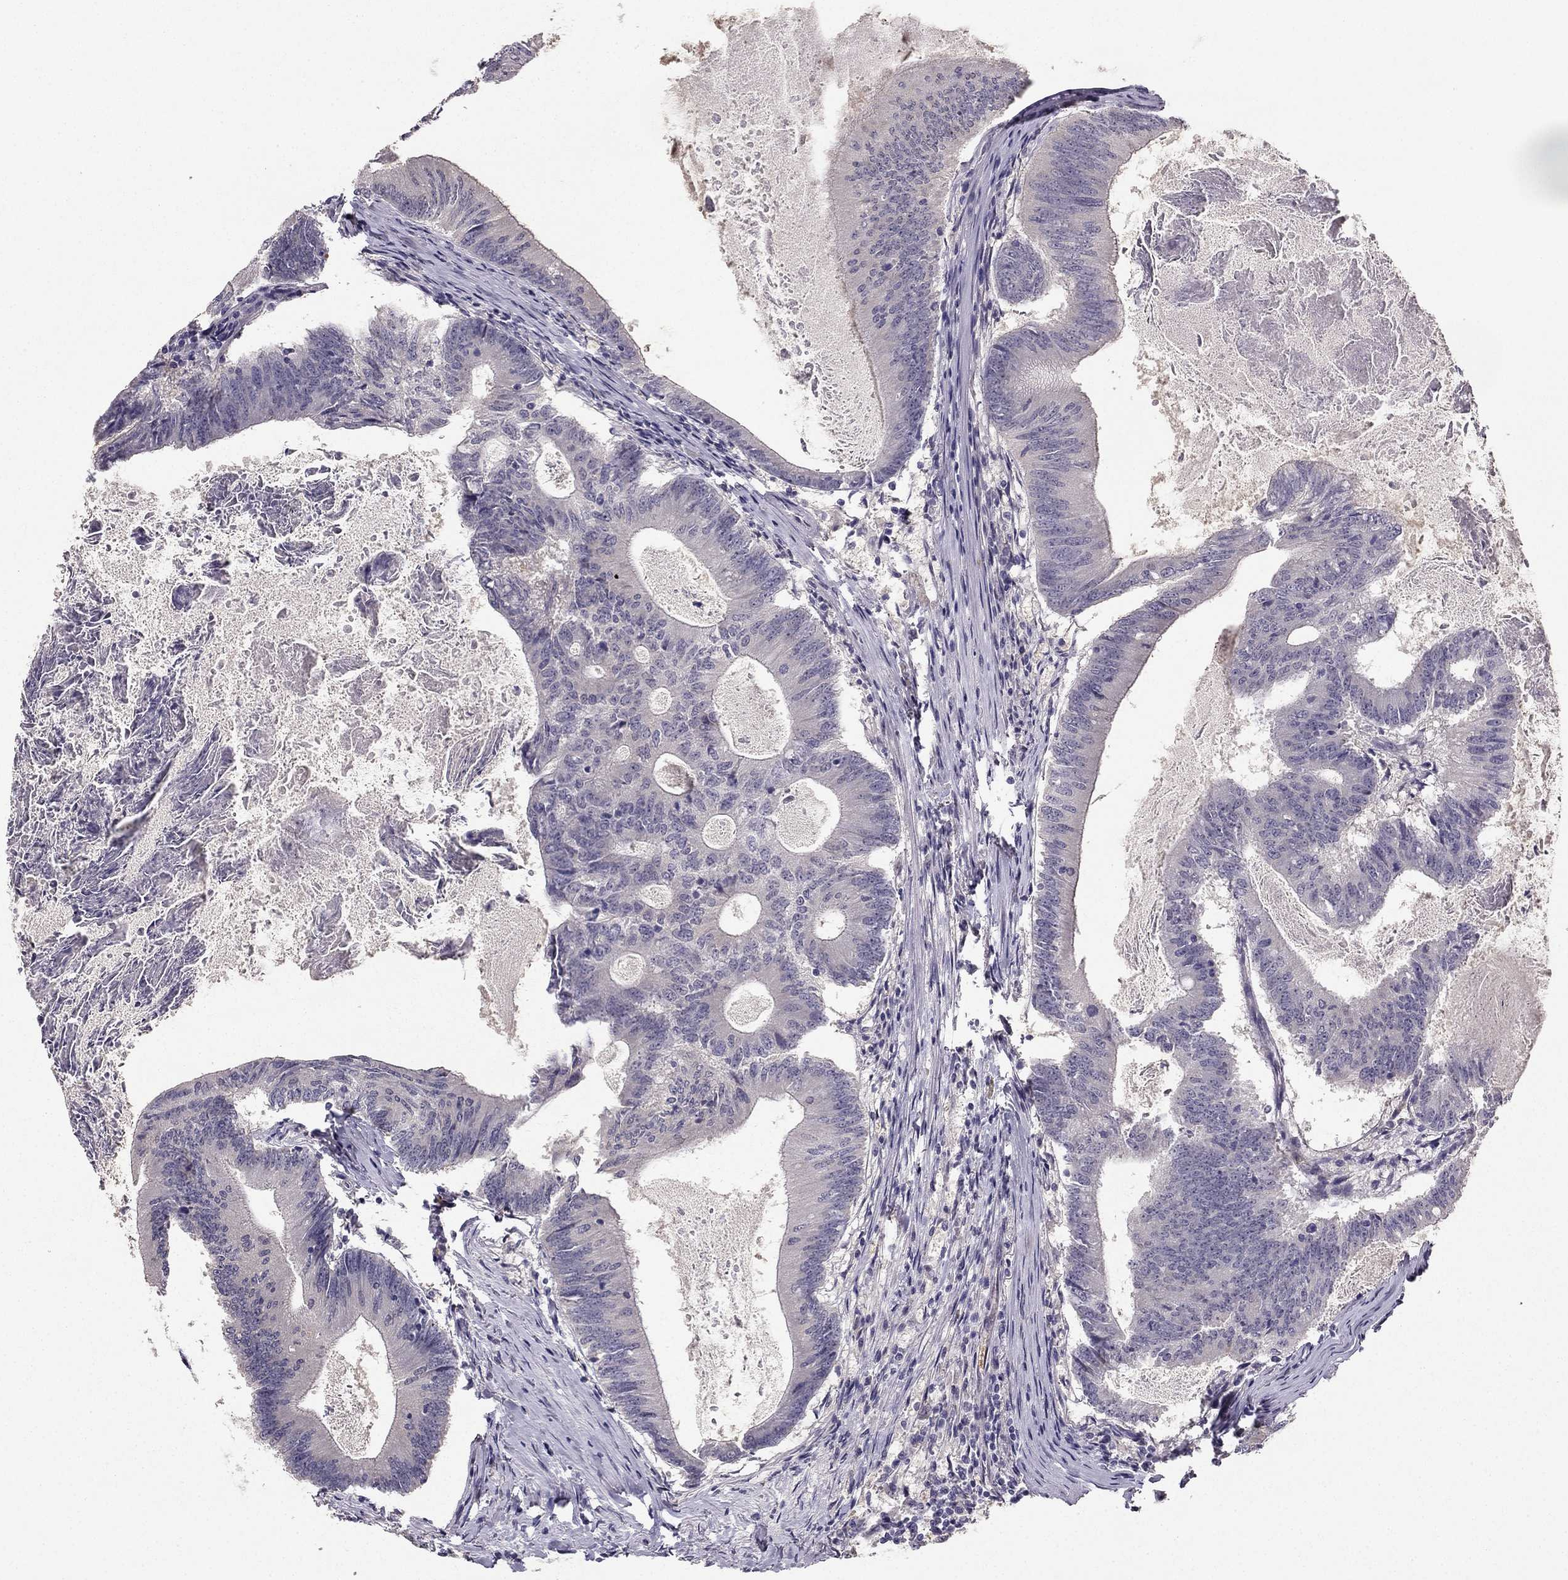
{"staining": {"intensity": "negative", "quantity": "none", "location": "none"}, "tissue": "colorectal cancer", "cell_type": "Tumor cells", "image_type": "cancer", "snomed": [{"axis": "morphology", "description": "Adenocarcinoma, NOS"}, {"axis": "topography", "description": "Colon"}], "caption": "The histopathology image reveals no significant positivity in tumor cells of colorectal adenocarcinoma. Brightfield microscopy of immunohistochemistry stained with DAB (3,3'-diaminobenzidine) (brown) and hematoxylin (blue), captured at high magnification.", "gene": "NQO1", "patient": {"sex": "female", "age": 70}}